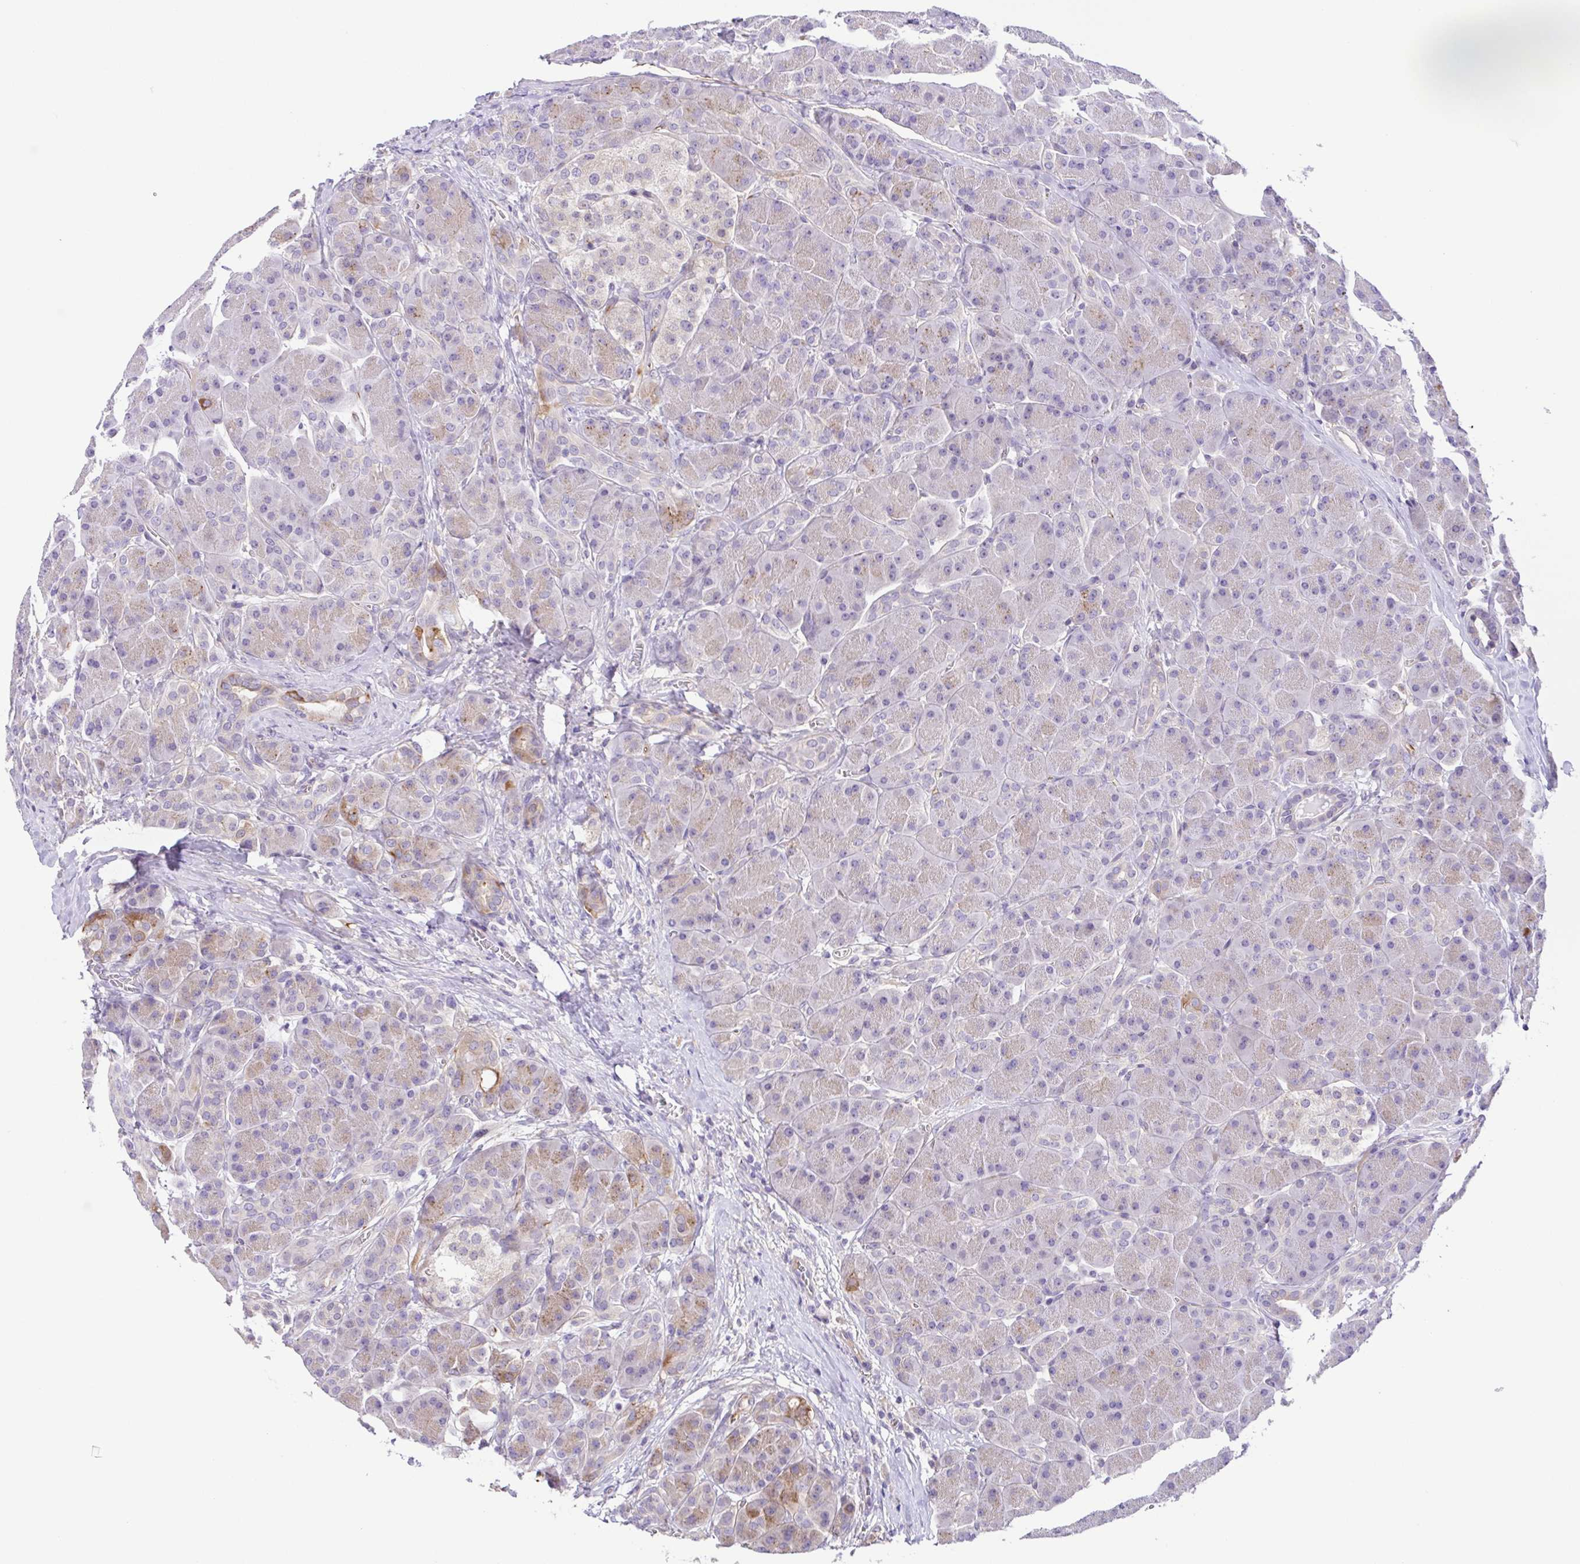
{"staining": {"intensity": "moderate", "quantity": "<25%", "location": "cytoplasmic/membranous"}, "tissue": "pancreas", "cell_type": "Exocrine glandular cells", "image_type": "normal", "snomed": [{"axis": "morphology", "description": "Normal tissue, NOS"}, {"axis": "topography", "description": "Pancreas"}], "caption": "Pancreas stained for a protein (brown) displays moderate cytoplasmic/membranous positive staining in approximately <25% of exocrine glandular cells.", "gene": "DCLK2", "patient": {"sex": "male", "age": 55}}